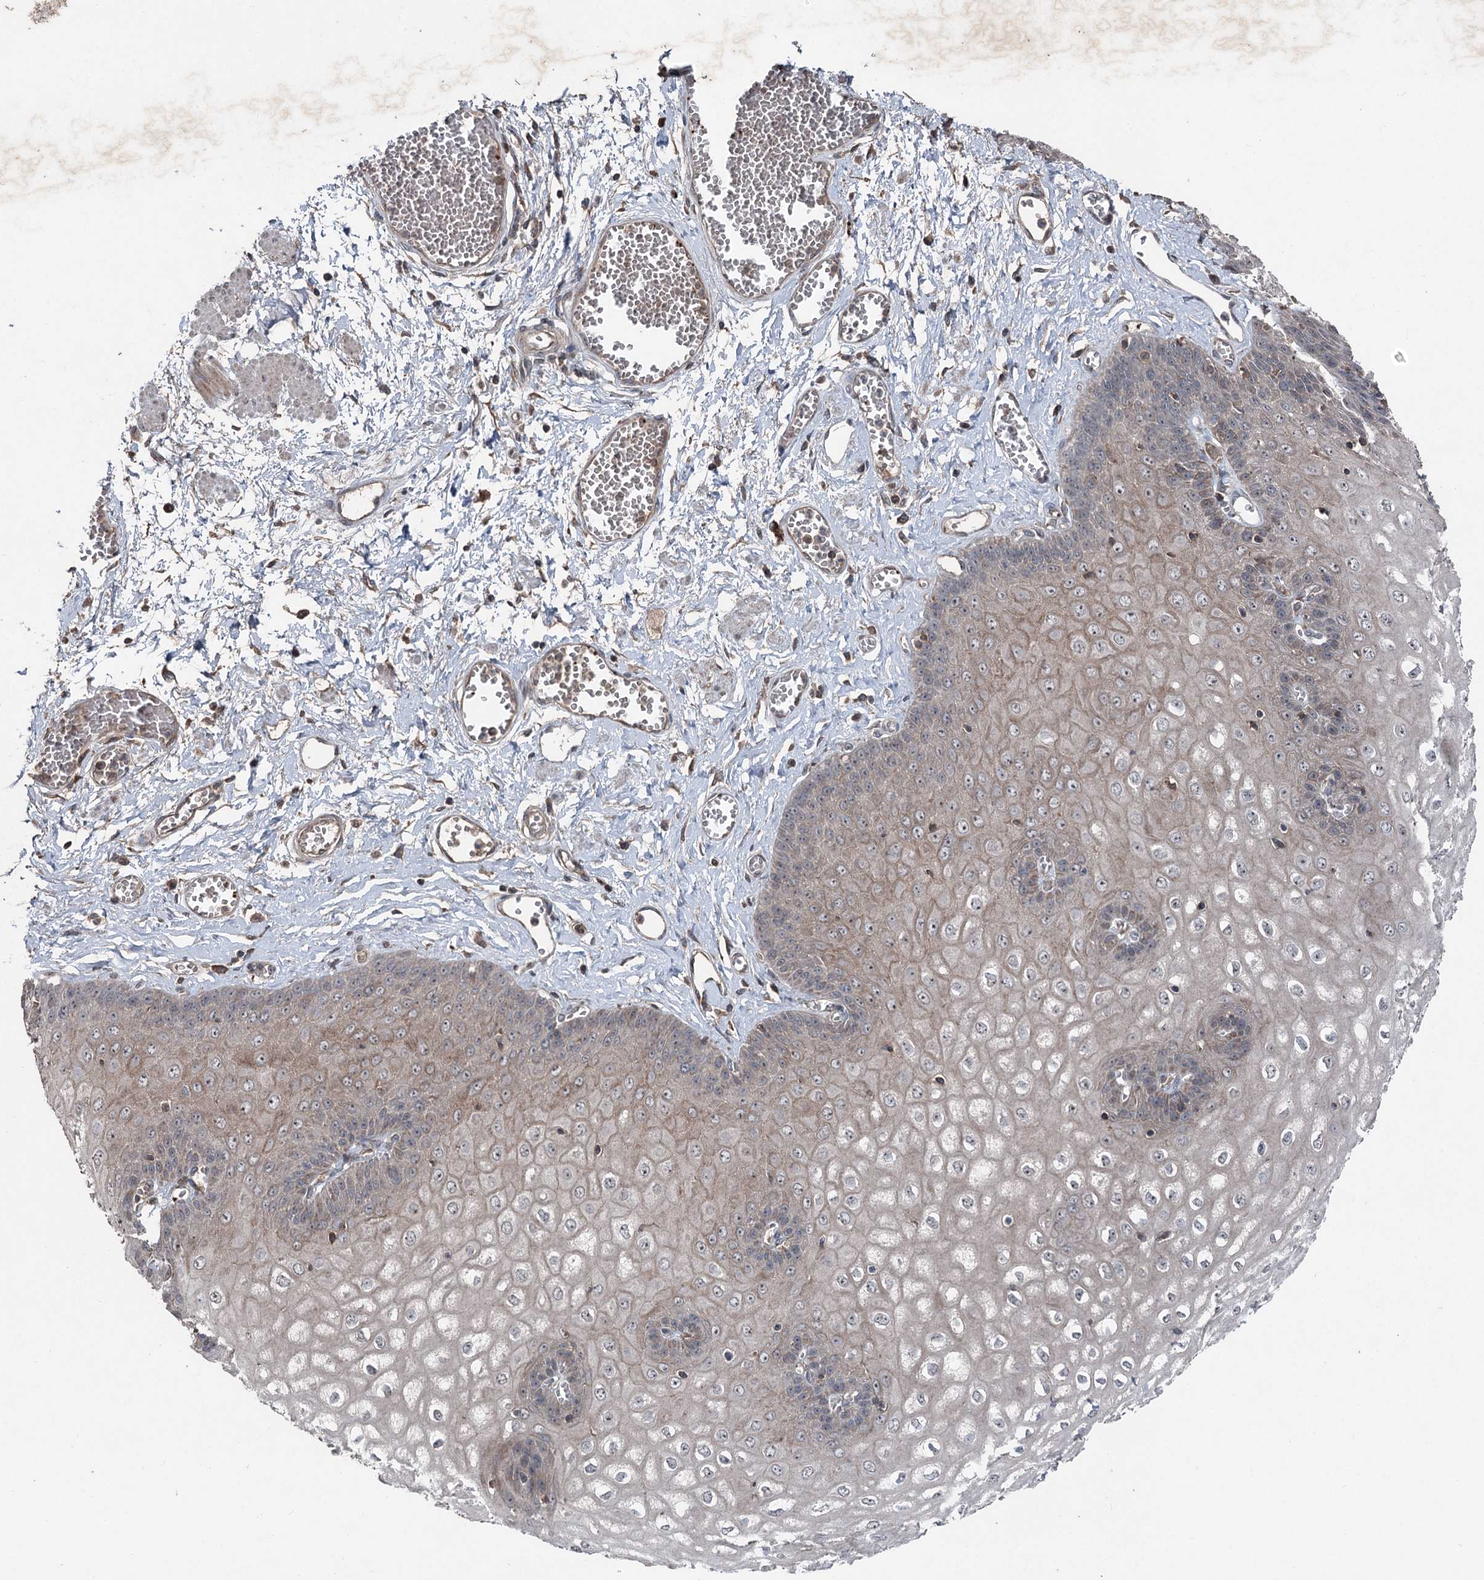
{"staining": {"intensity": "weak", "quantity": "25%-75%", "location": "cytoplasmic/membranous"}, "tissue": "esophagus", "cell_type": "Squamous epithelial cells", "image_type": "normal", "snomed": [{"axis": "morphology", "description": "Normal tissue, NOS"}, {"axis": "topography", "description": "Esophagus"}], "caption": "Immunohistochemistry (IHC) staining of benign esophagus, which demonstrates low levels of weak cytoplasmic/membranous positivity in approximately 25%-75% of squamous epithelial cells indicating weak cytoplasmic/membranous protein positivity. The staining was performed using DAB (3,3'-diaminobenzidine) (brown) for protein detection and nuclei were counterstained in hematoxylin (blue).", "gene": "MAPK8IP2", "patient": {"sex": "male", "age": 60}}